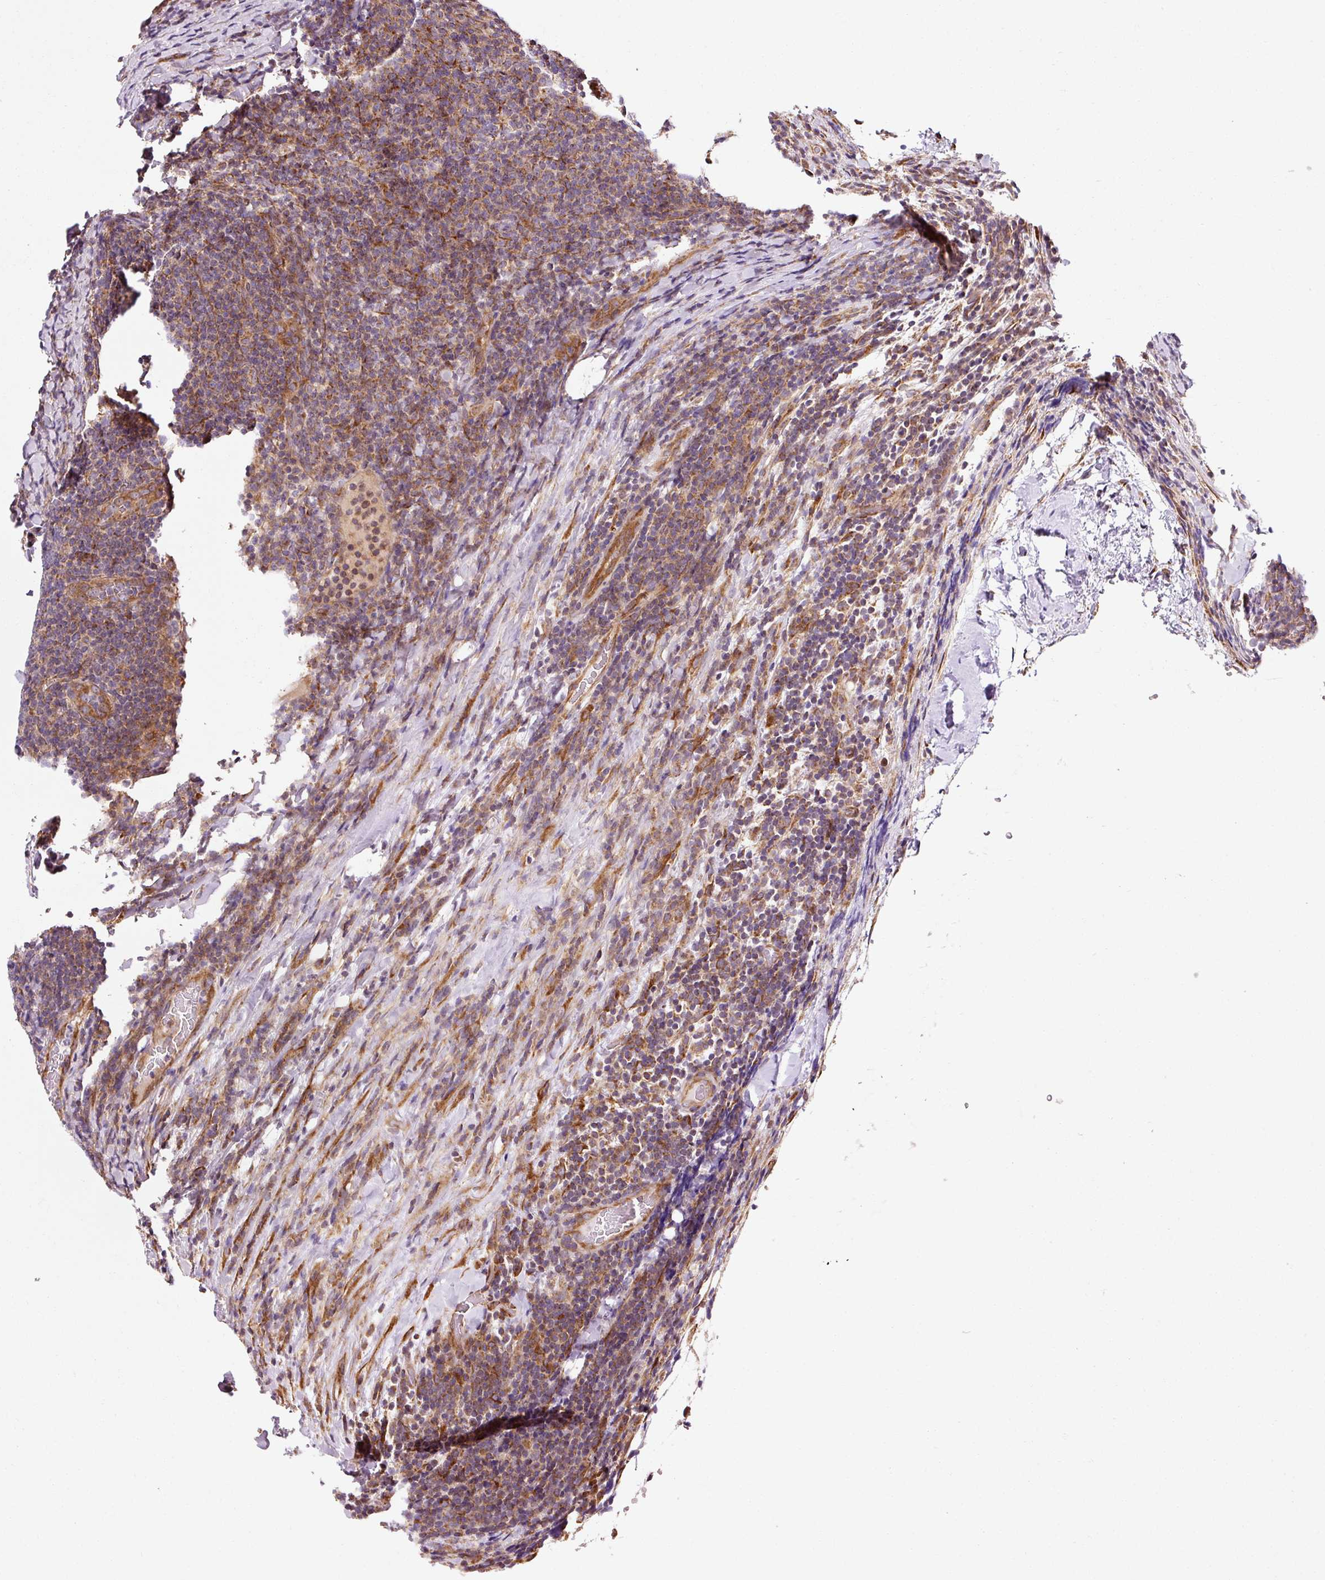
{"staining": {"intensity": "moderate", "quantity": ">75%", "location": "cytoplasmic/membranous"}, "tissue": "lymphoma", "cell_type": "Tumor cells", "image_type": "cancer", "snomed": [{"axis": "morphology", "description": "Malignant lymphoma, non-Hodgkin's type, Low grade"}, {"axis": "topography", "description": "Lymph node"}], "caption": "Immunohistochemical staining of lymphoma displays moderate cytoplasmic/membranous protein staining in approximately >75% of tumor cells. The staining was performed using DAB, with brown indicating positive protein expression. Nuclei are stained blue with hematoxylin.", "gene": "ISCU", "patient": {"sex": "male", "age": 66}}